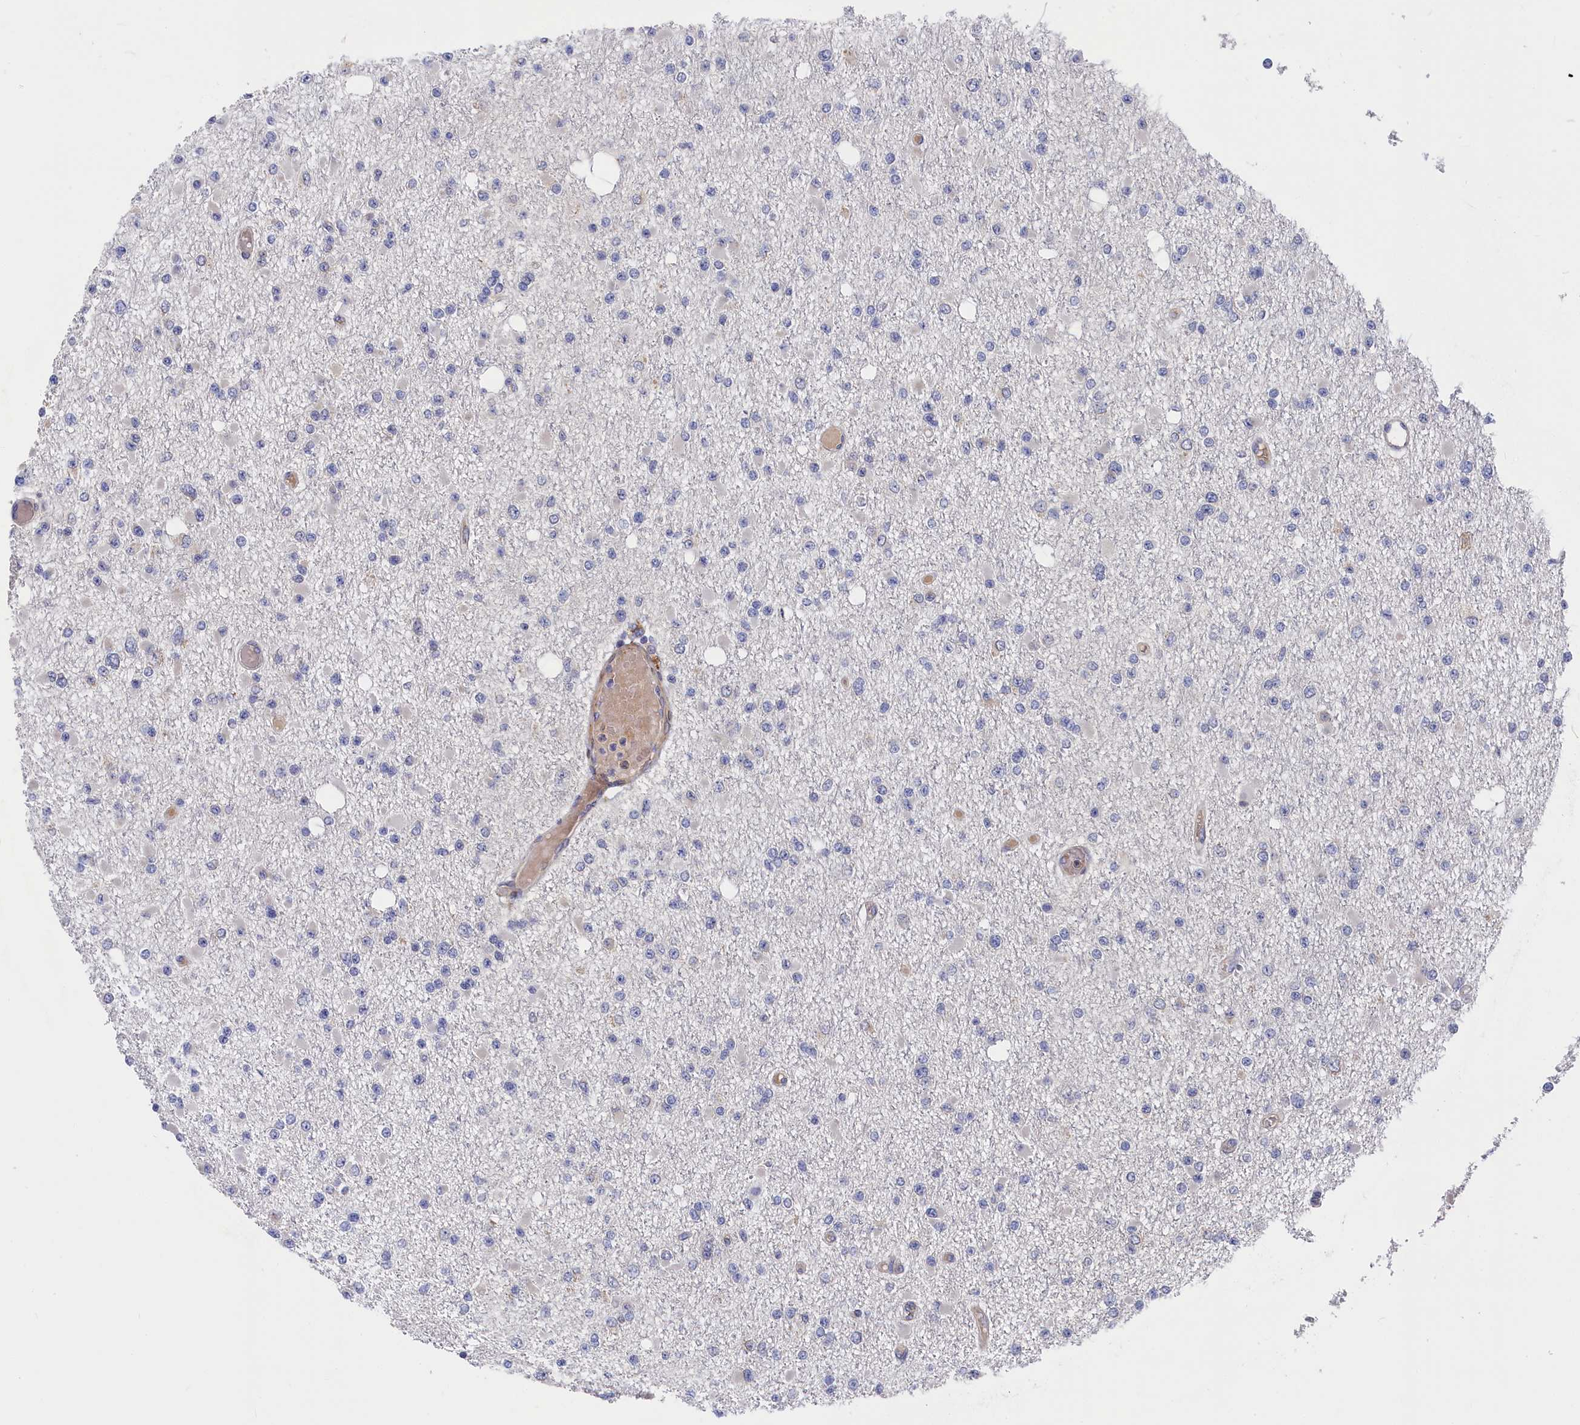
{"staining": {"intensity": "negative", "quantity": "none", "location": "none"}, "tissue": "glioma", "cell_type": "Tumor cells", "image_type": "cancer", "snomed": [{"axis": "morphology", "description": "Glioma, malignant, Low grade"}, {"axis": "topography", "description": "Brain"}], "caption": "High power microscopy image of an immunohistochemistry (IHC) histopathology image of low-grade glioma (malignant), revealing no significant expression in tumor cells. Nuclei are stained in blue.", "gene": "CYB5D2", "patient": {"sex": "female", "age": 22}}